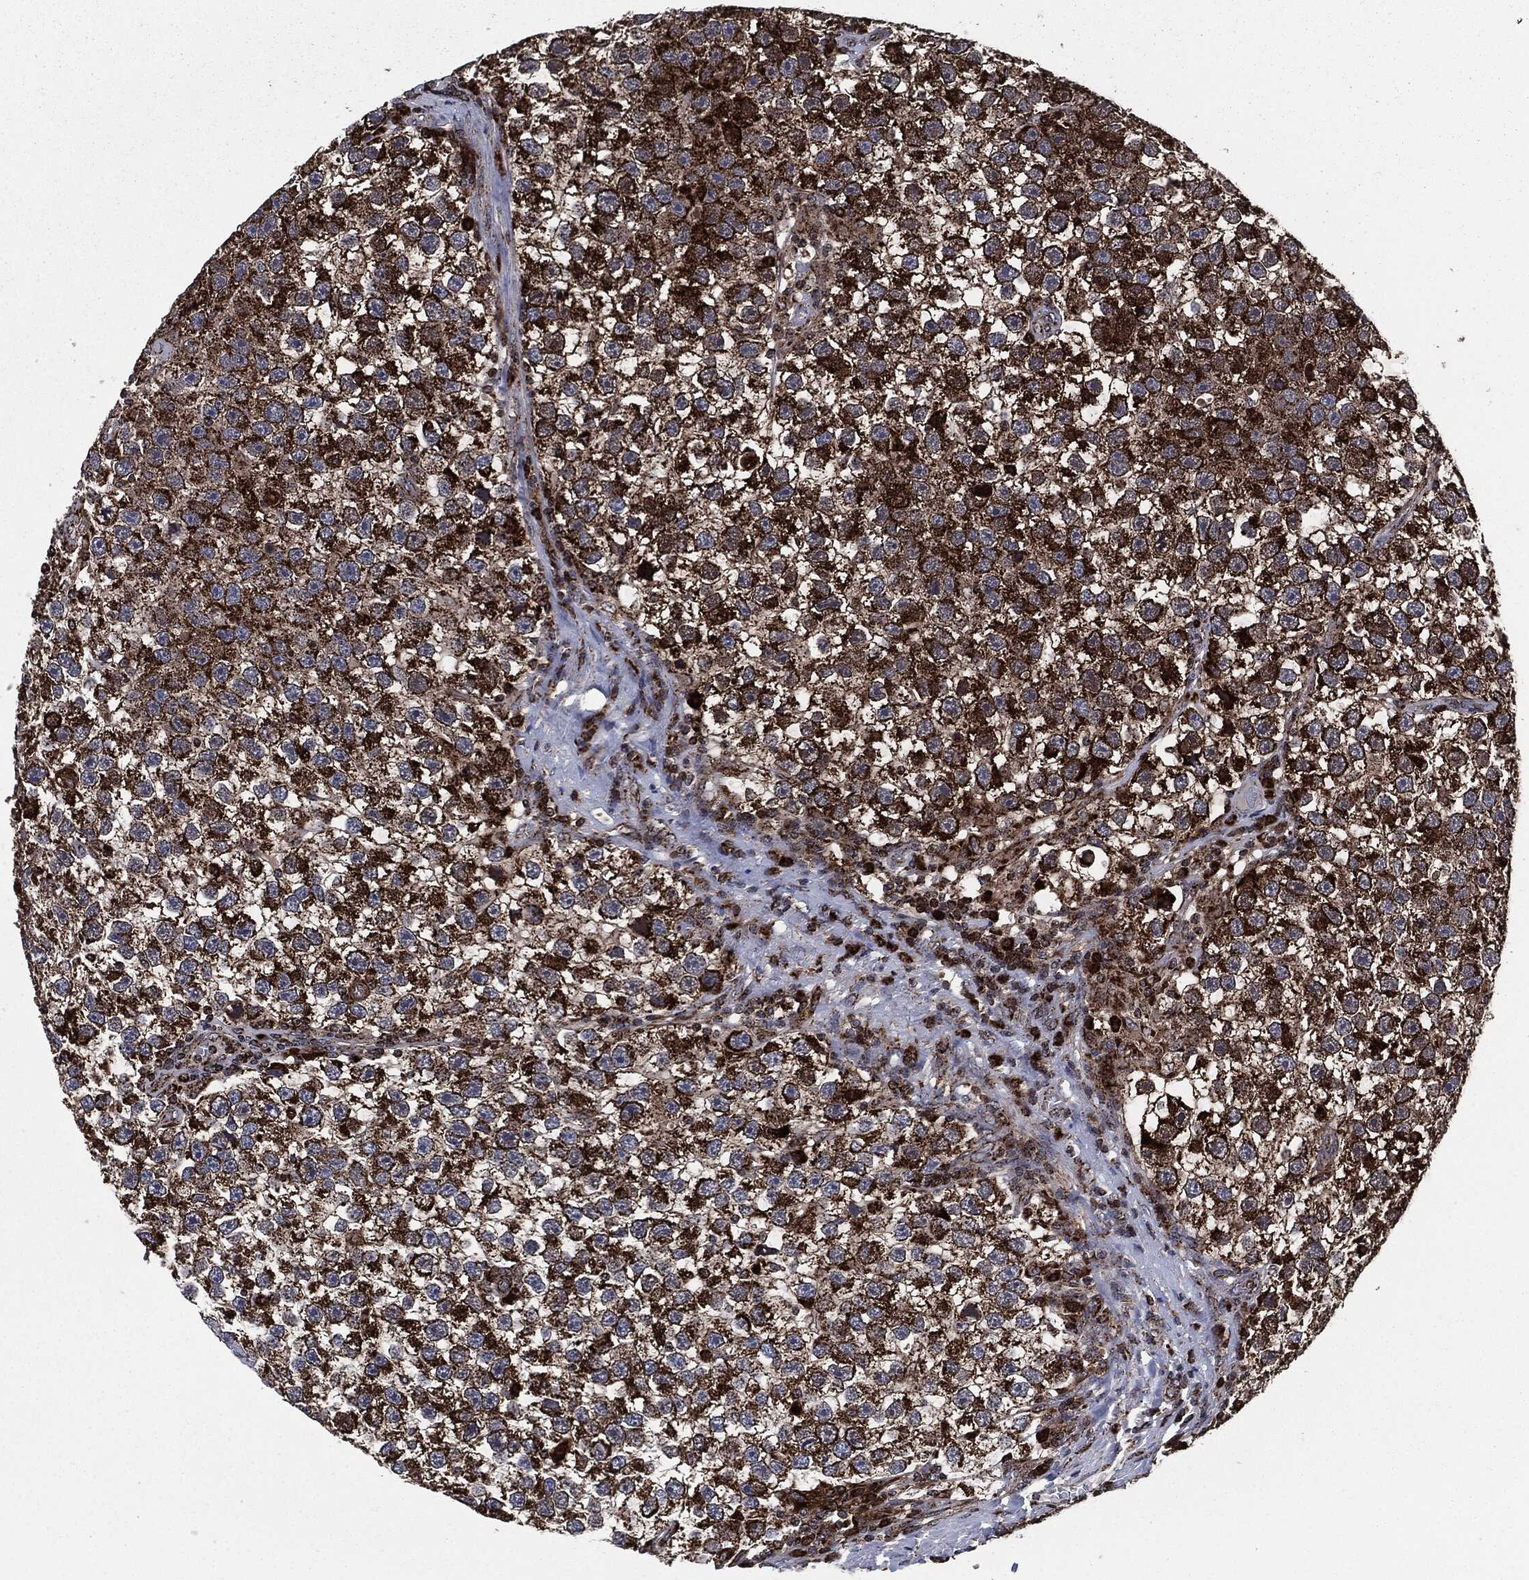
{"staining": {"intensity": "strong", "quantity": "25%-75%", "location": "cytoplasmic/membranous"}, "tissue": "testis cancer", "cell_type": "Tumor cells", "image_type": "cancer", "snomed": [{"axis": "morphology", "description": "Seminoma, NOS"}, {"axis": "topography", "description": "Testis"}], "caption": "Testis cancer (seminoma) stained for a protein shows strong cytoplasmic/membranous positivity in tumor cells. The protein of interest is stained brown, and the nuclei are stained in blue (DAB IHC with brightfield microscopy, high magnification).", "gene": "FH", "patient": {"sex": "male", "age": 26}}